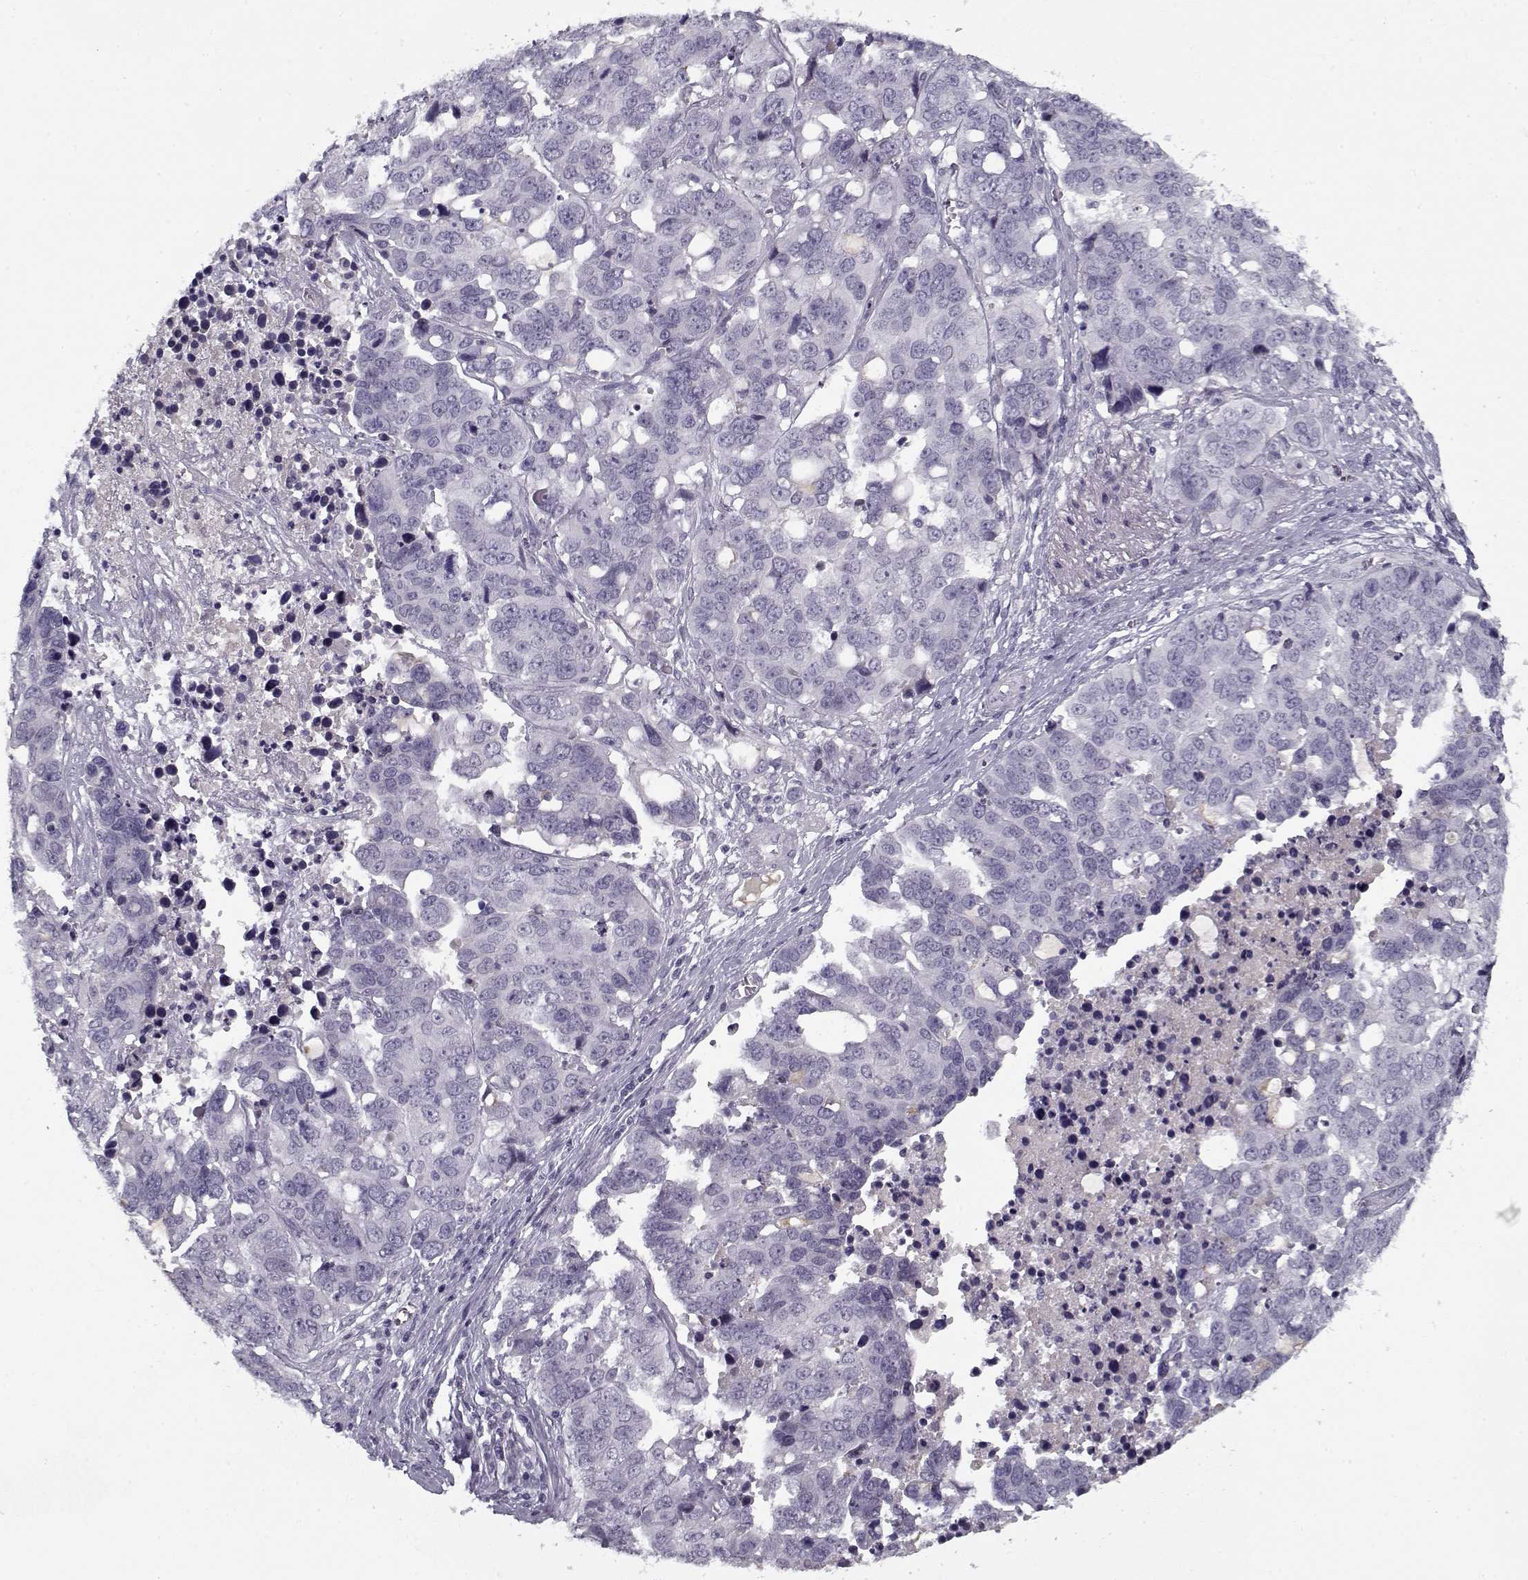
{"staining": {"intensity": "negative", "quantity": "none", "location": "none"}, "tissue": "ovarian cancer", "cell_type": "Tumor cells", "image_type": "cancer", "snomed": [{"axis": "morphology", "description": "Carcinoma, endometroid"}, {"axis": "topography", "description": "Ovary"}], "caption": "DAB (3,3'-diaminobenzidine) immunohistochemical staining of ovarian cancer reveals no significant positivity in tumor cells.", "gene": "SPACA9", "patient": {"sex": "female", "age": 78}}